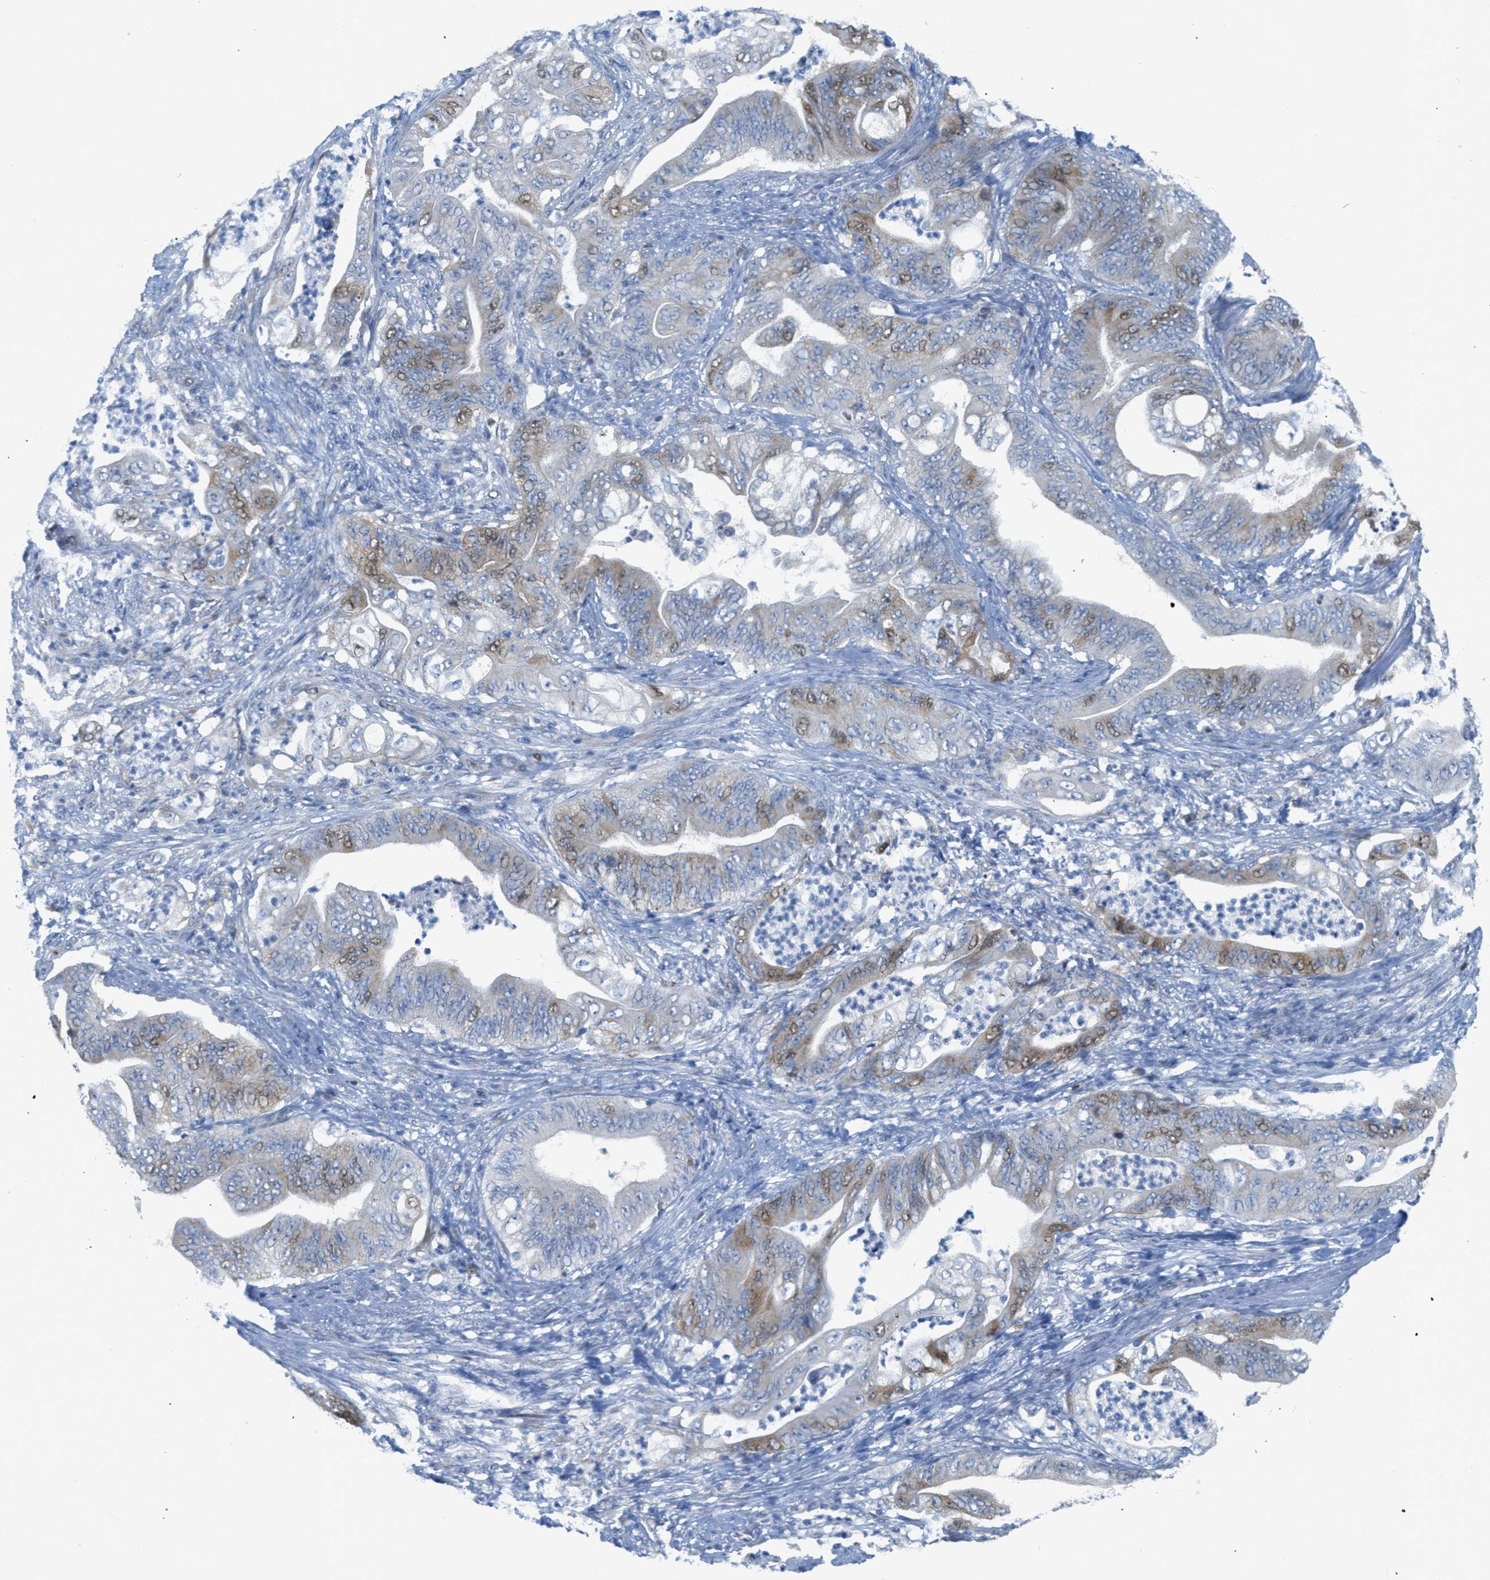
{"staining": {"intensity": "moderate", "quantity": "25%-75%", "location": "cytoplasmic/membranous,nuclear"}, "tissue": "stomach cancer", "cell_type": "Tumor cells", "image_type": "cancer", "snomed": [{"axis": "morphology", "description": "Adenocarcinoma, NOS"}, {"axis": "topography", "description": "Stomach"}], "caption": "Stomach adenocarcinoma stained for a protein (brown) displays moderate cytoplasmic/membranous and nuclear positive positivity in approximately 25%-75% of tumor cells.", "gene": "ORC6", "patient": {"sex": "female", "age": 73}}